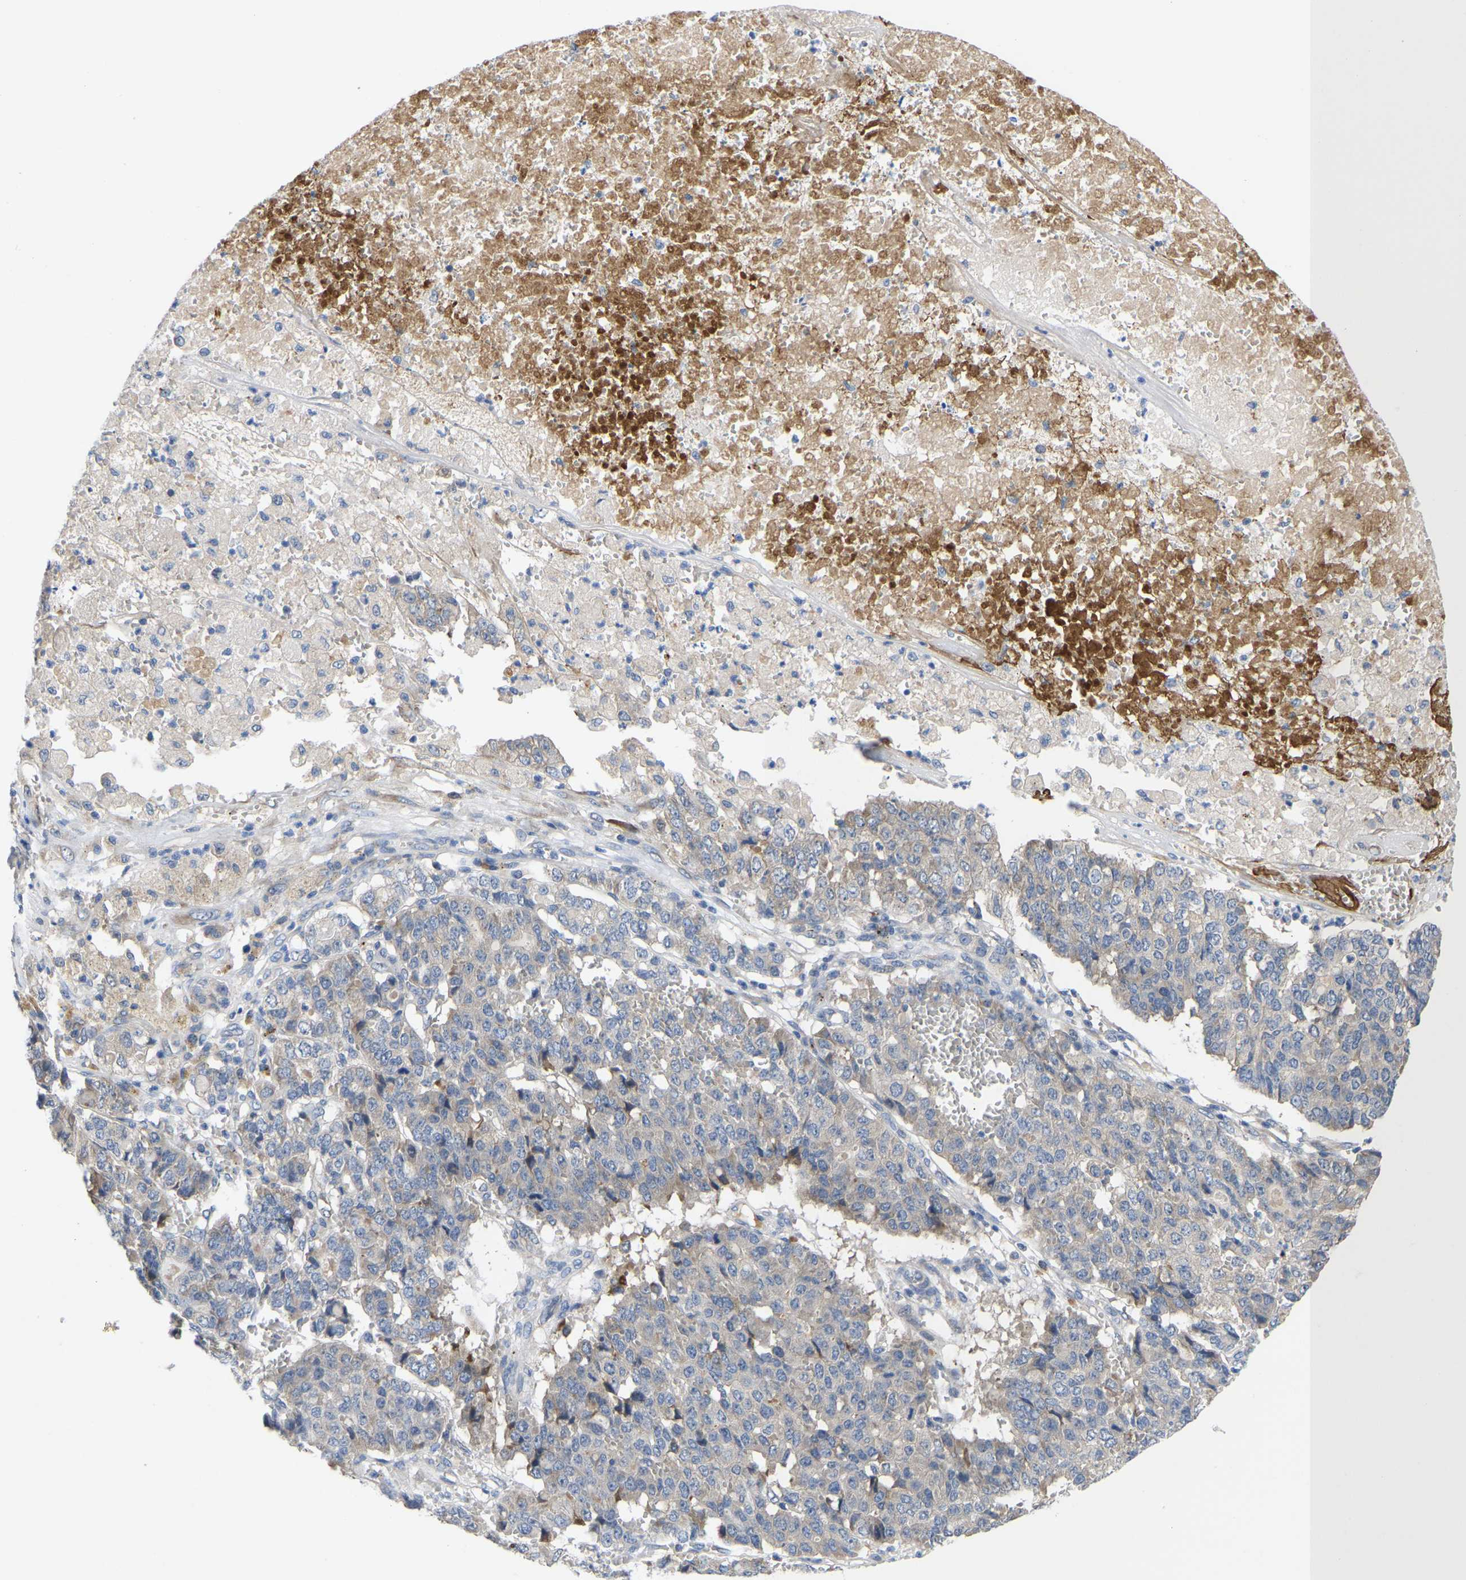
{"staining": {"intensity": "weak", "quantity": "<25%", "location": "cytoplasmic/membranous"}, "tissue": "pancreatic cancer", "cell_type": "Tumor cells", "image_type": "cancer", "snomed": [{"axis": "morphology", "description": "Adenocarcinoma, NOS"}, {"axis": "topography", "description": "Pancreas"}], "caption": "Protein analysis of pancreatic cancer demonstrates no significant staining in tumor cells.", "gene": "ABCA10", "patient": {"sex": "male", "age": 50}}